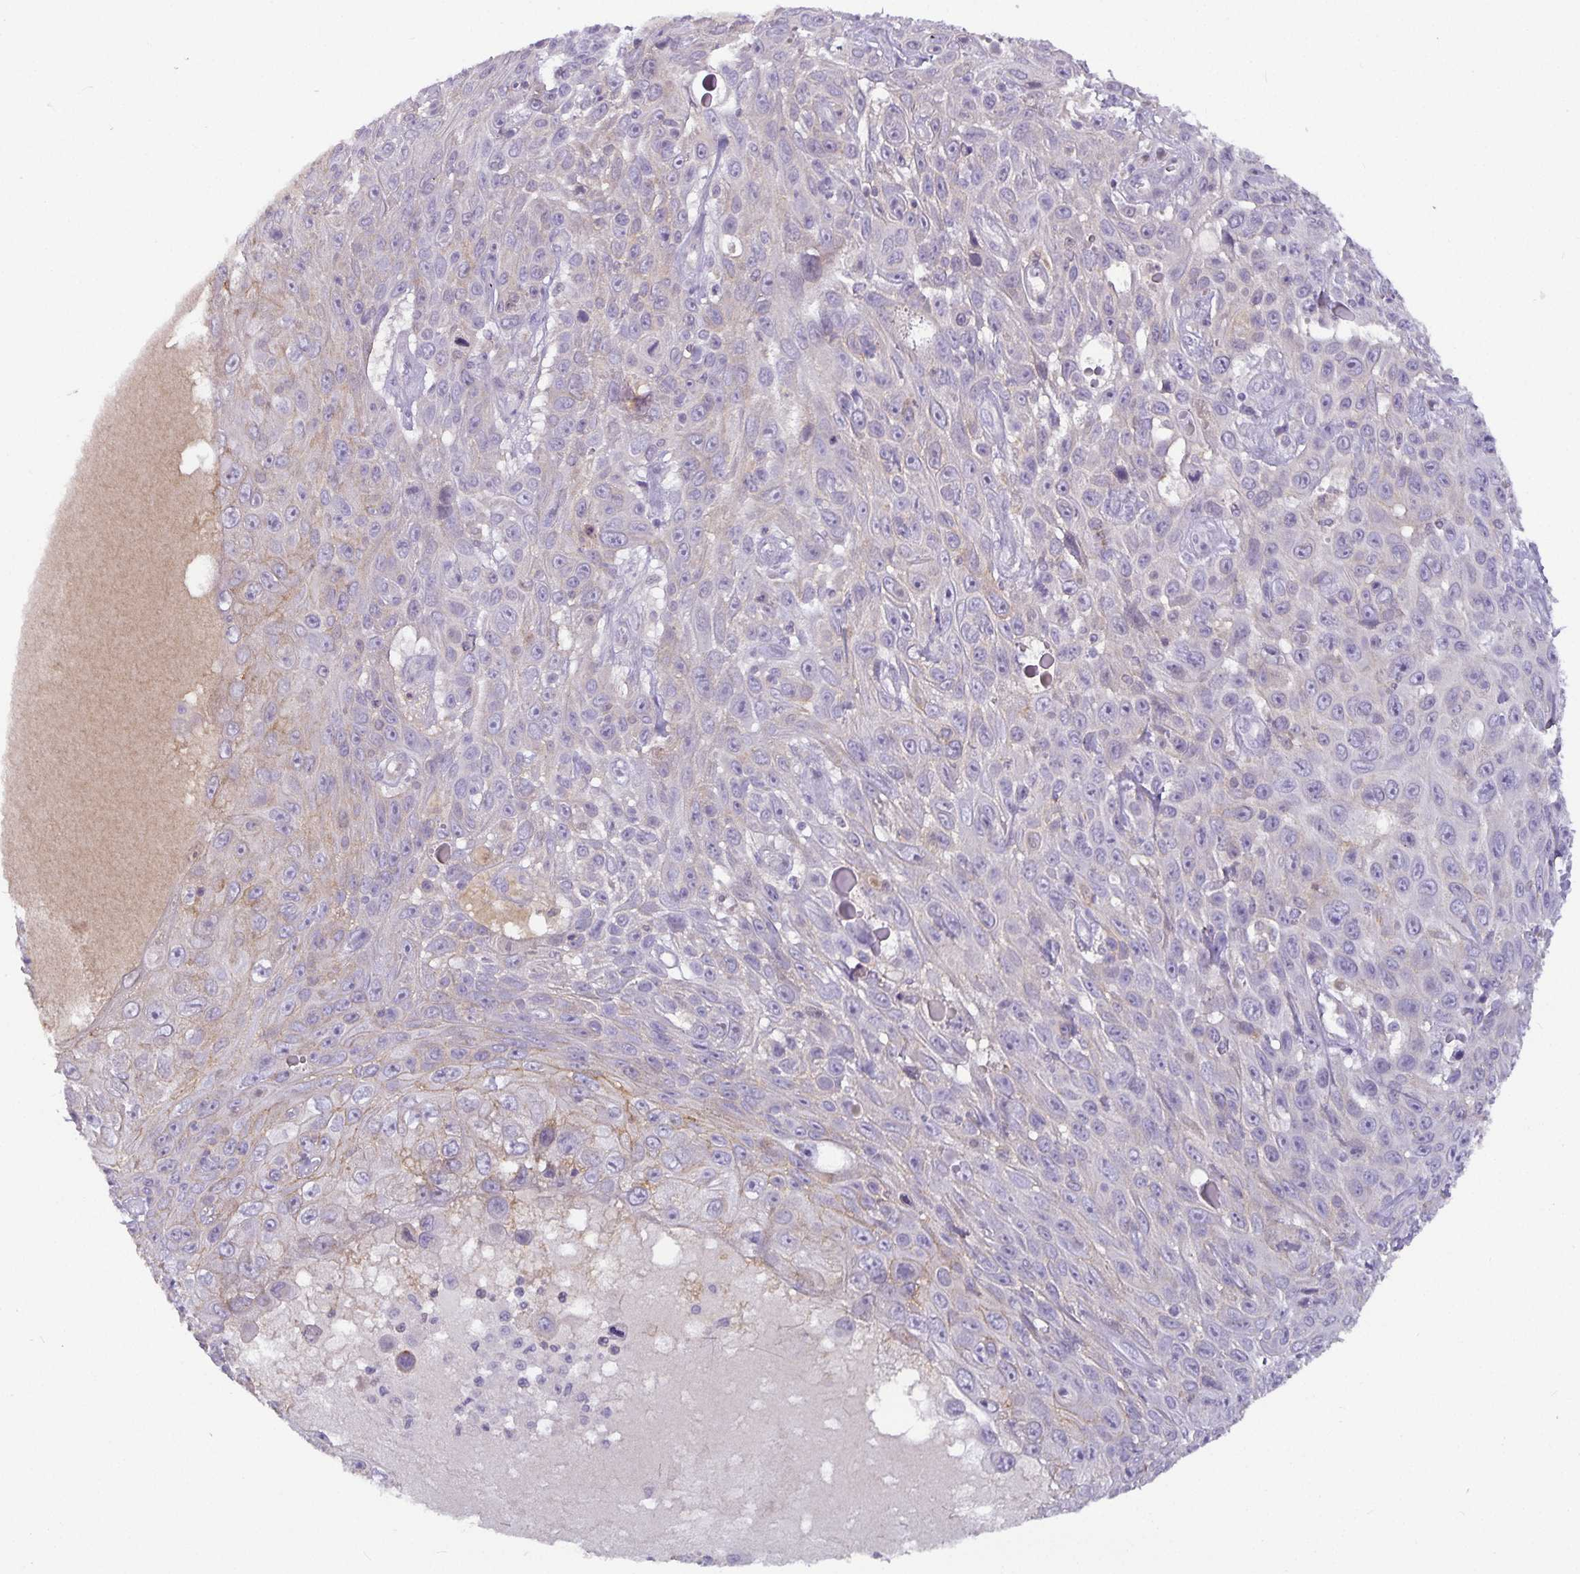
{"staining": {"intensity": "weak", "quantity": "<25%", "location": "cytoplasmic/membranous"}, "tissue": "skin cancer", "cell_type": "Tumor cells", "image_type": "cancer", "snomed": [{"axis": "morphology", "description": "Squamous cell carcinoma, NOS"}, {"axis": "topography", "description": "Skin"}], "caption": "Tumor cells are negative for protein expression in human skin cancer.", "gene": "CA12", "patient": {"sex": "male", "age": 82}}